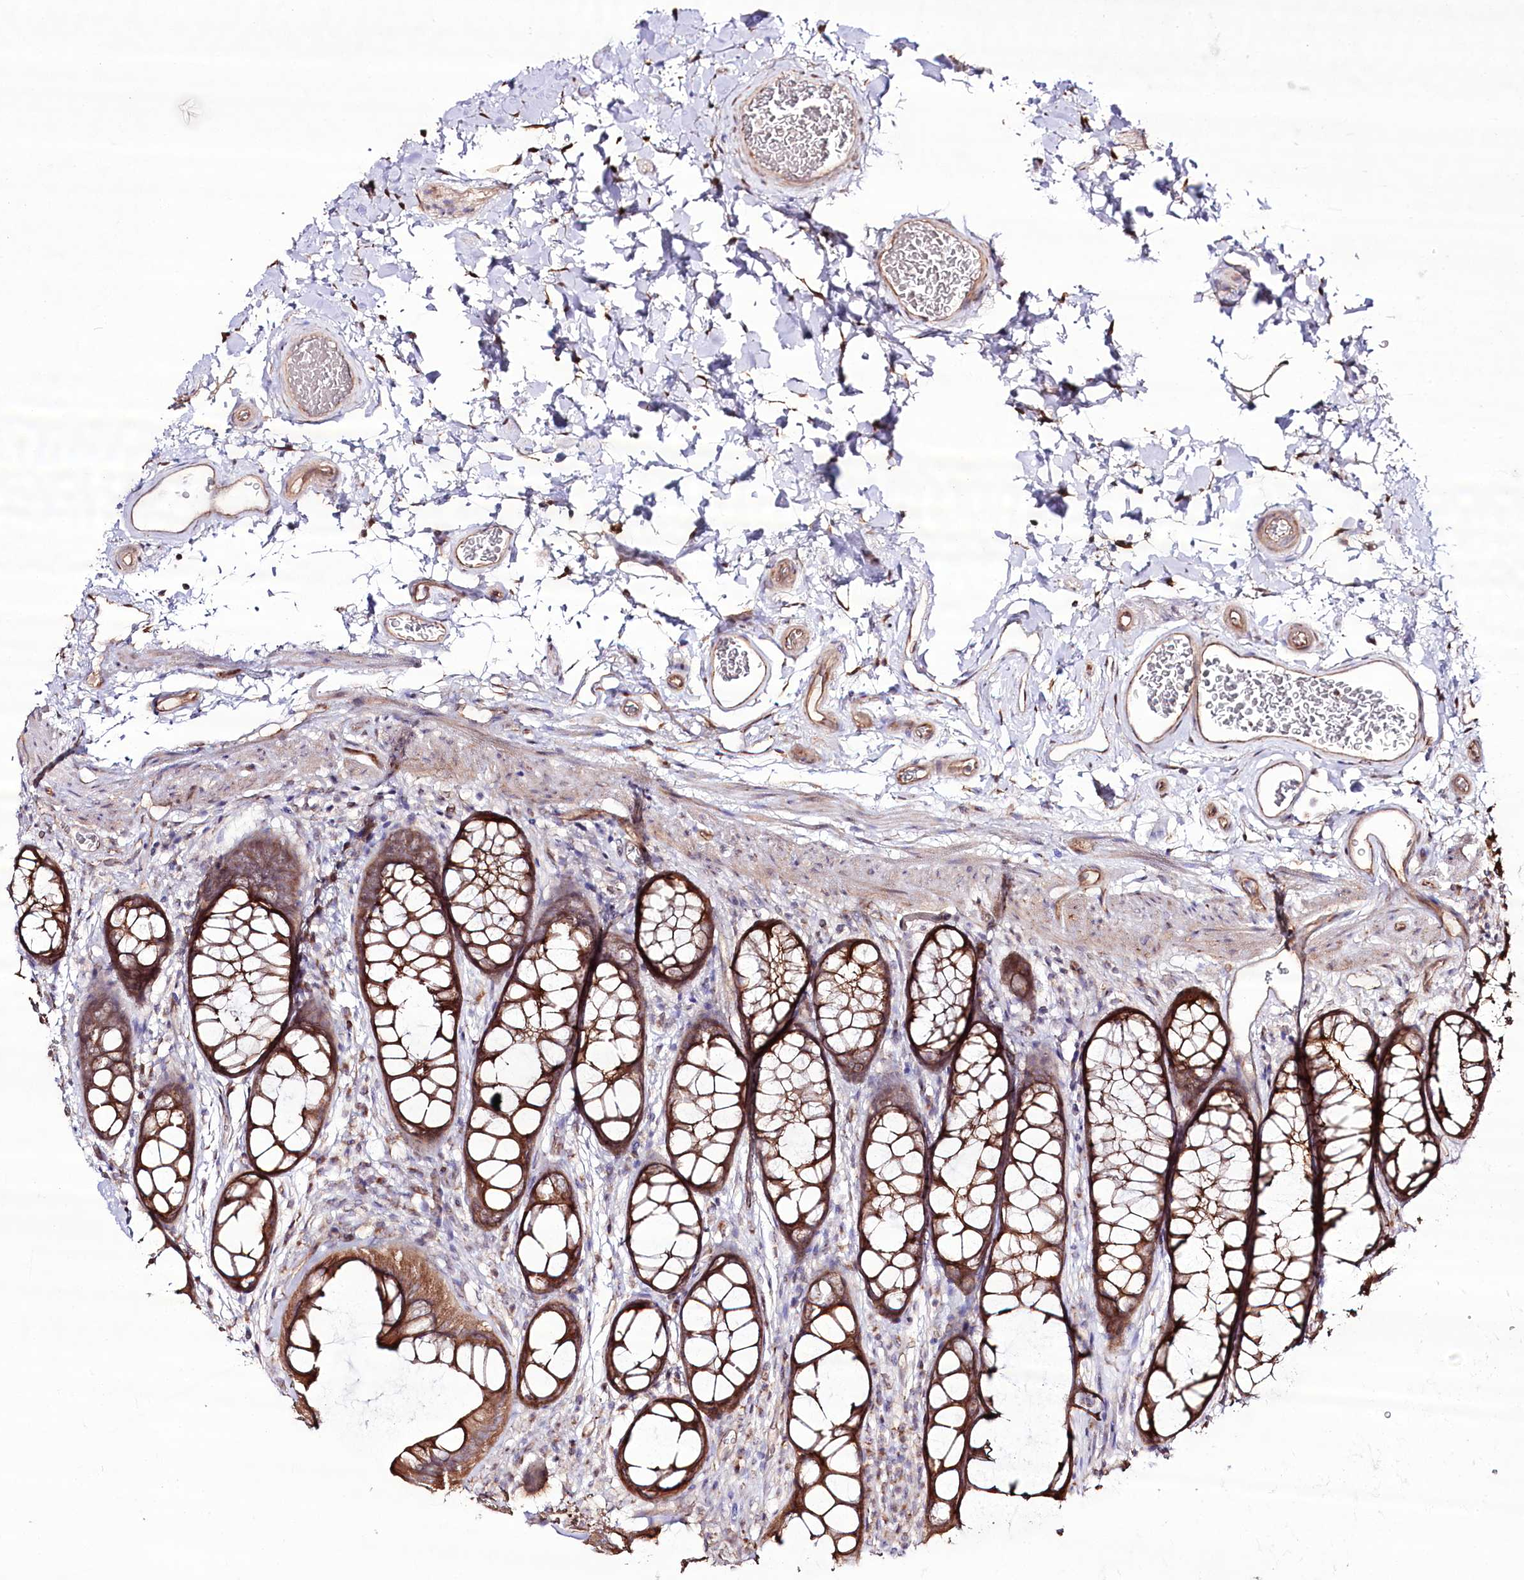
{"staining": {"intensity": "moderate", "quantity": ">75%", "location": "cytoplasmic/membranous"}, "tissue": "colon", "cell_type": "Endothelial cells", "image_type": "normal", "snomed": [{"axis": "morphology", "description": "Normal tissue, NOS"}, {"axis": "topography", "description": "Colon"}], "caption": "Normal colon exhibits moderate cytoplasmic/membranous expression in about >75% of endothelial cells.", "gene": "REXO2", "patient": {"sex": "female", "age": 82}}